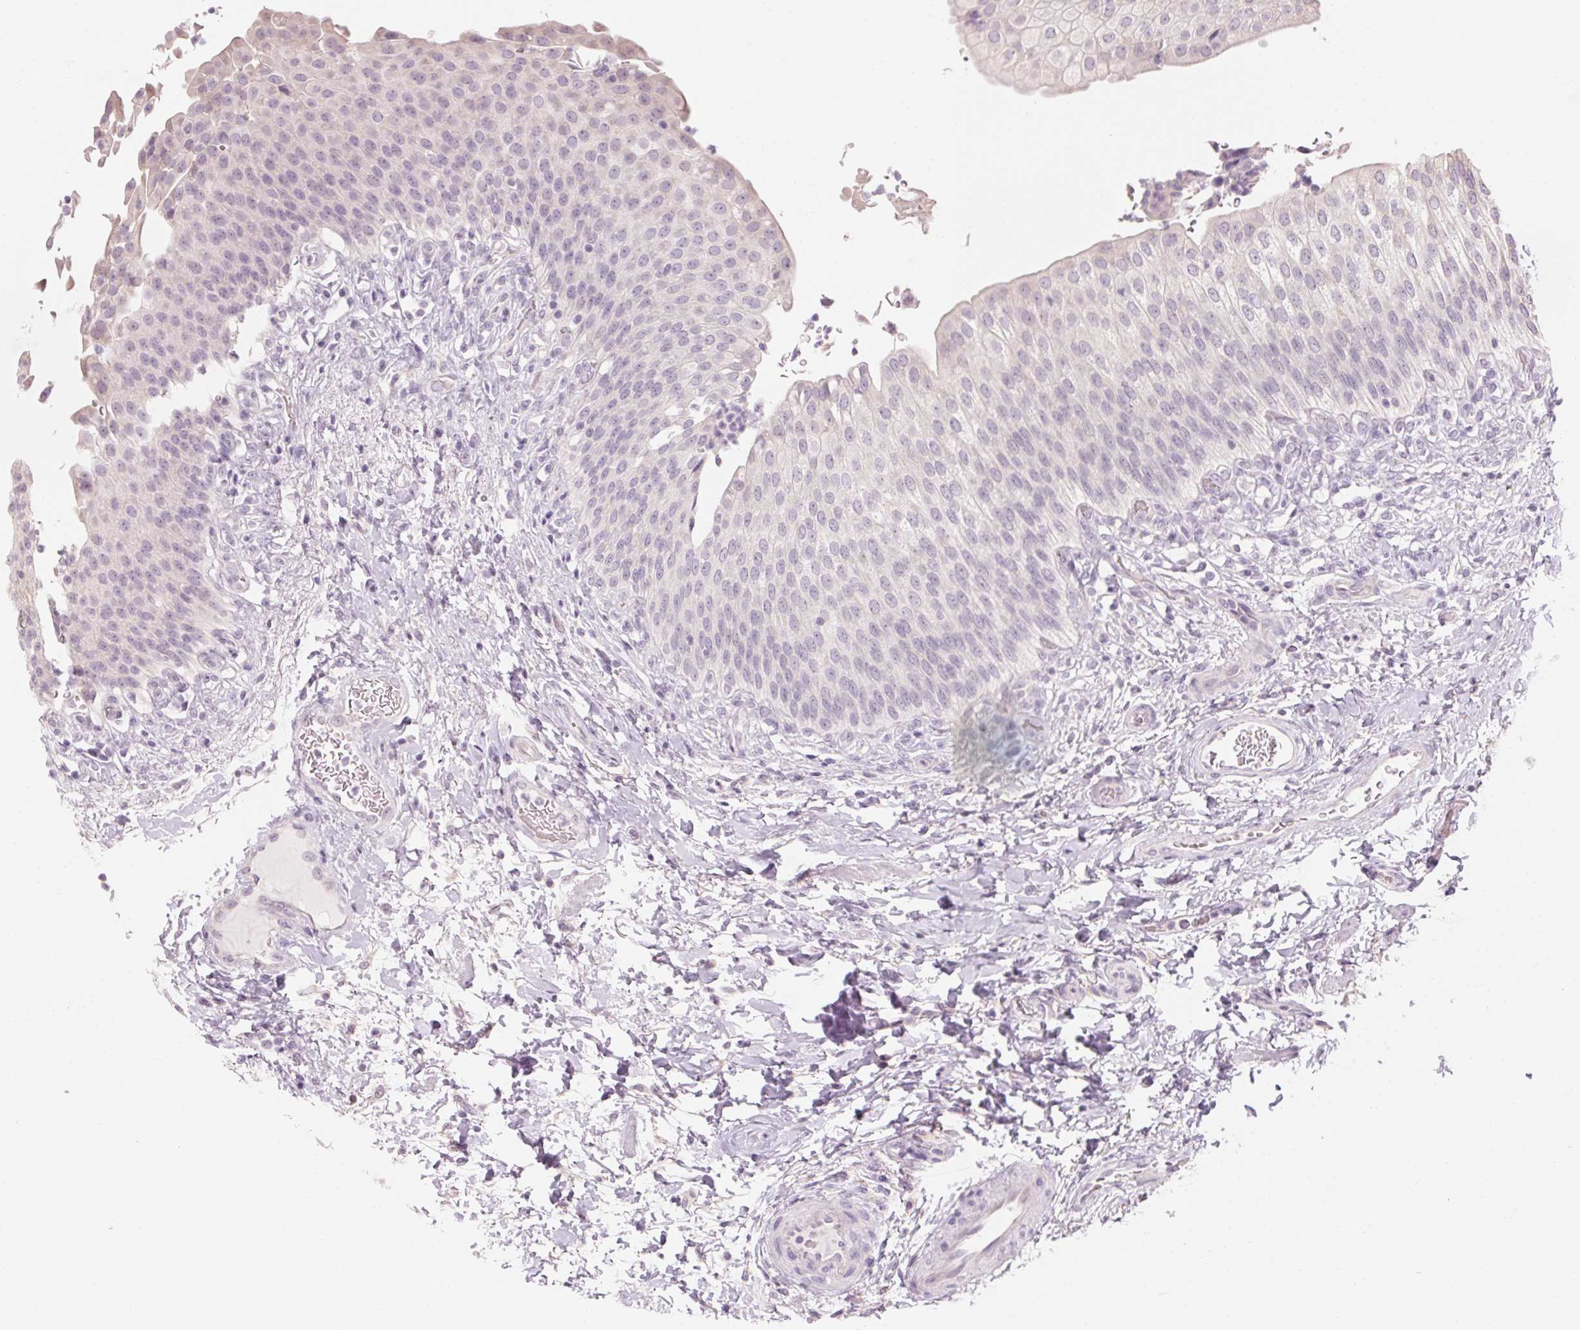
{"staining": {"intensity": "negative", "quantity": "none", "location": "none"}, "tissue": "urinary bladder", "cell_type": "Urothelial cells", "image_type": "normal", "snomed": [{"axis": "morphology", "description": "Normal tissue, NOS"}, {"axis": "topography", "description": "Urinary bladder"}, {"axis": "topography", "description": "Peripheral nerve tissue"}], "caption": "DAB (3,3'-diaminobenzidine) immunohistochemical staining of unremarkable human urinary bladder shows no significant expression in urothelial cells.", "gene": "POU1F1", "patient": {"sex": "female", "age": 60}}